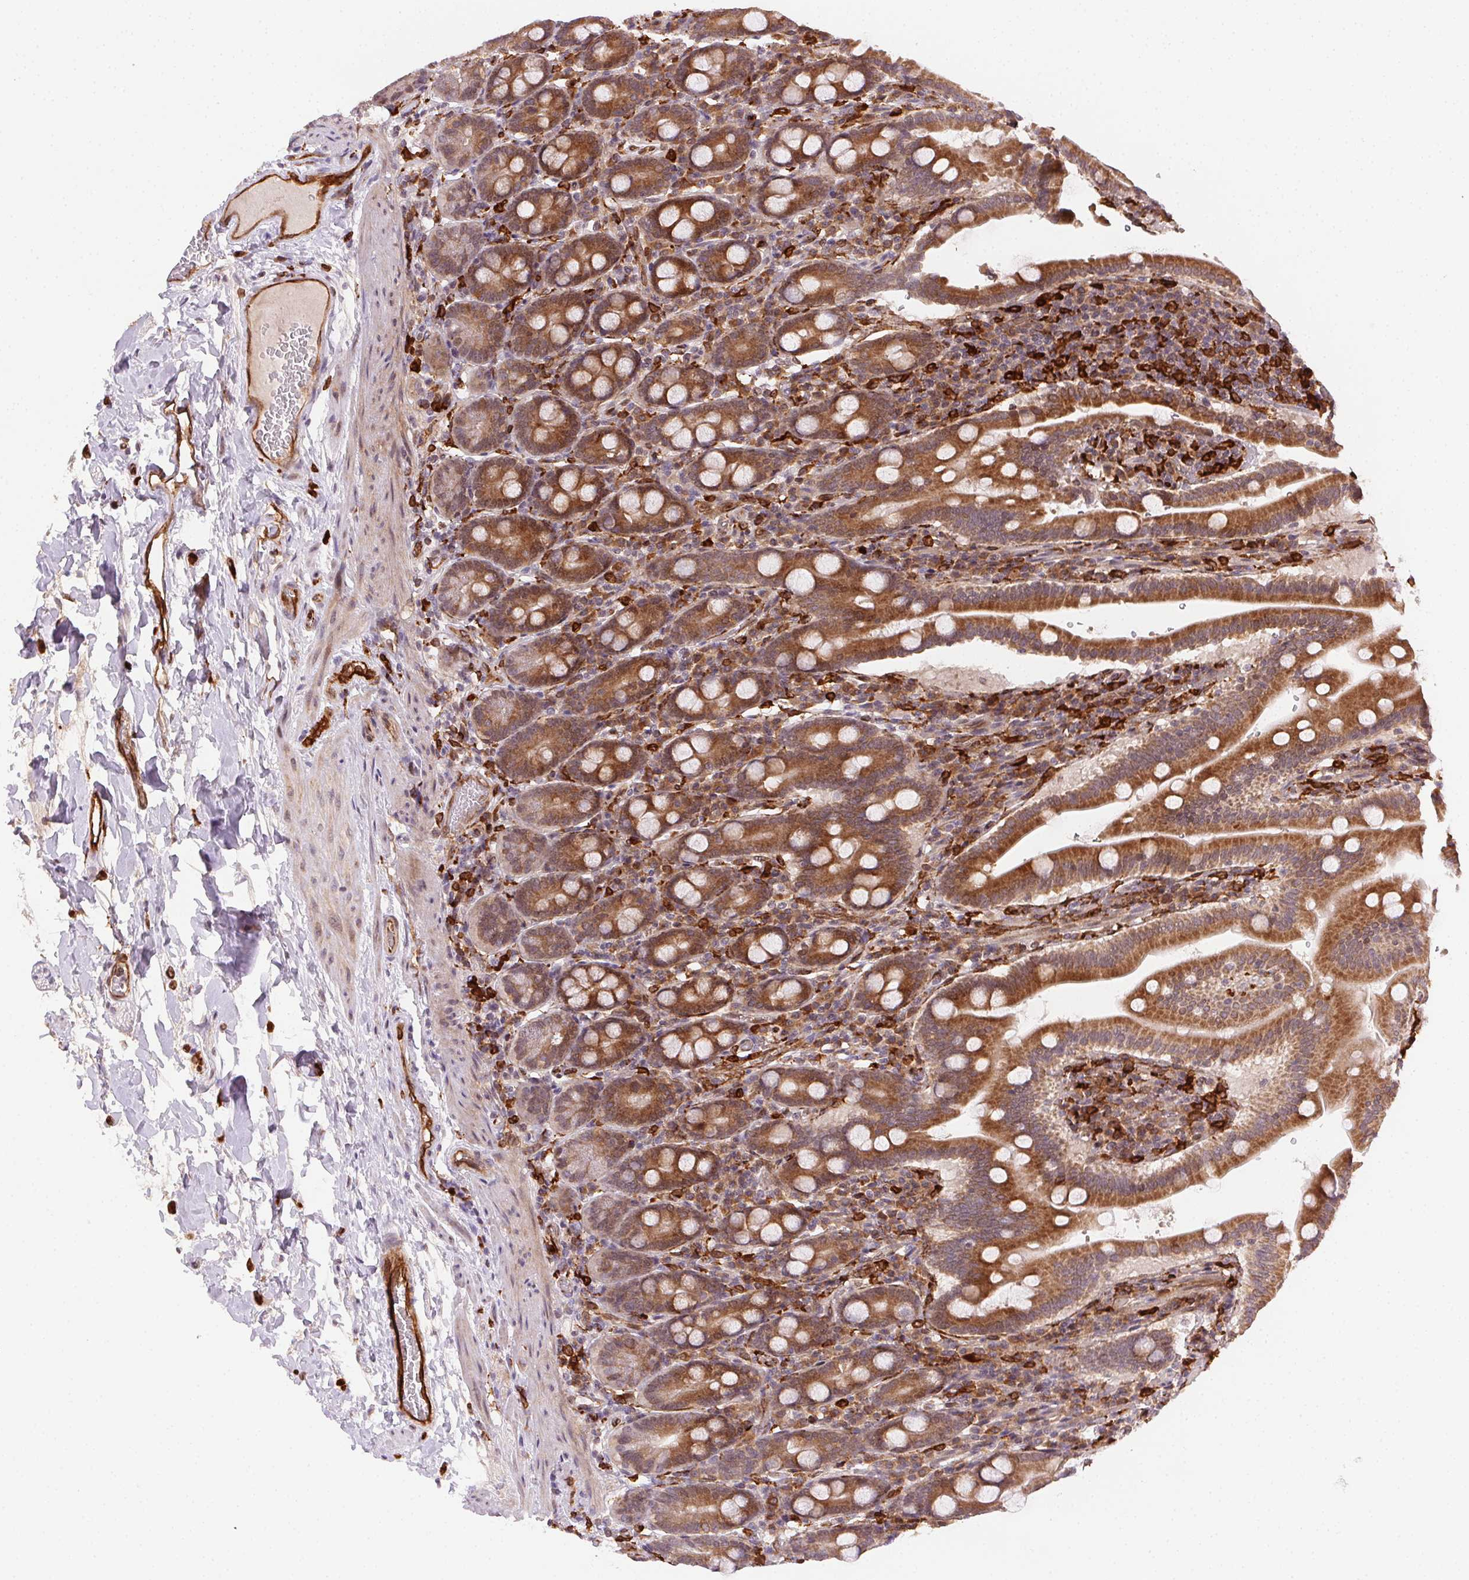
{"staining": {"intensity": "strong", "quantity": ">75%", "location": "cytoplasmic/membranous"}, "tissue": "small intestine", "cell_type": "Glandular cells", "image_type": "normal", "snomed": [{"axis": "morphology", "description": "Normal tissue, NOS"}, {"axis": "topography", "description": "Small intestine"}], "caption": "Protein positivity by immunohistochemistry (IHC) exhibits strong cytoplasmic/membranous positivity in about >75% of glandular cells in normal small intestine.", "gene": "RNASET2", "patient": {"sex": "male", "age": 26}}